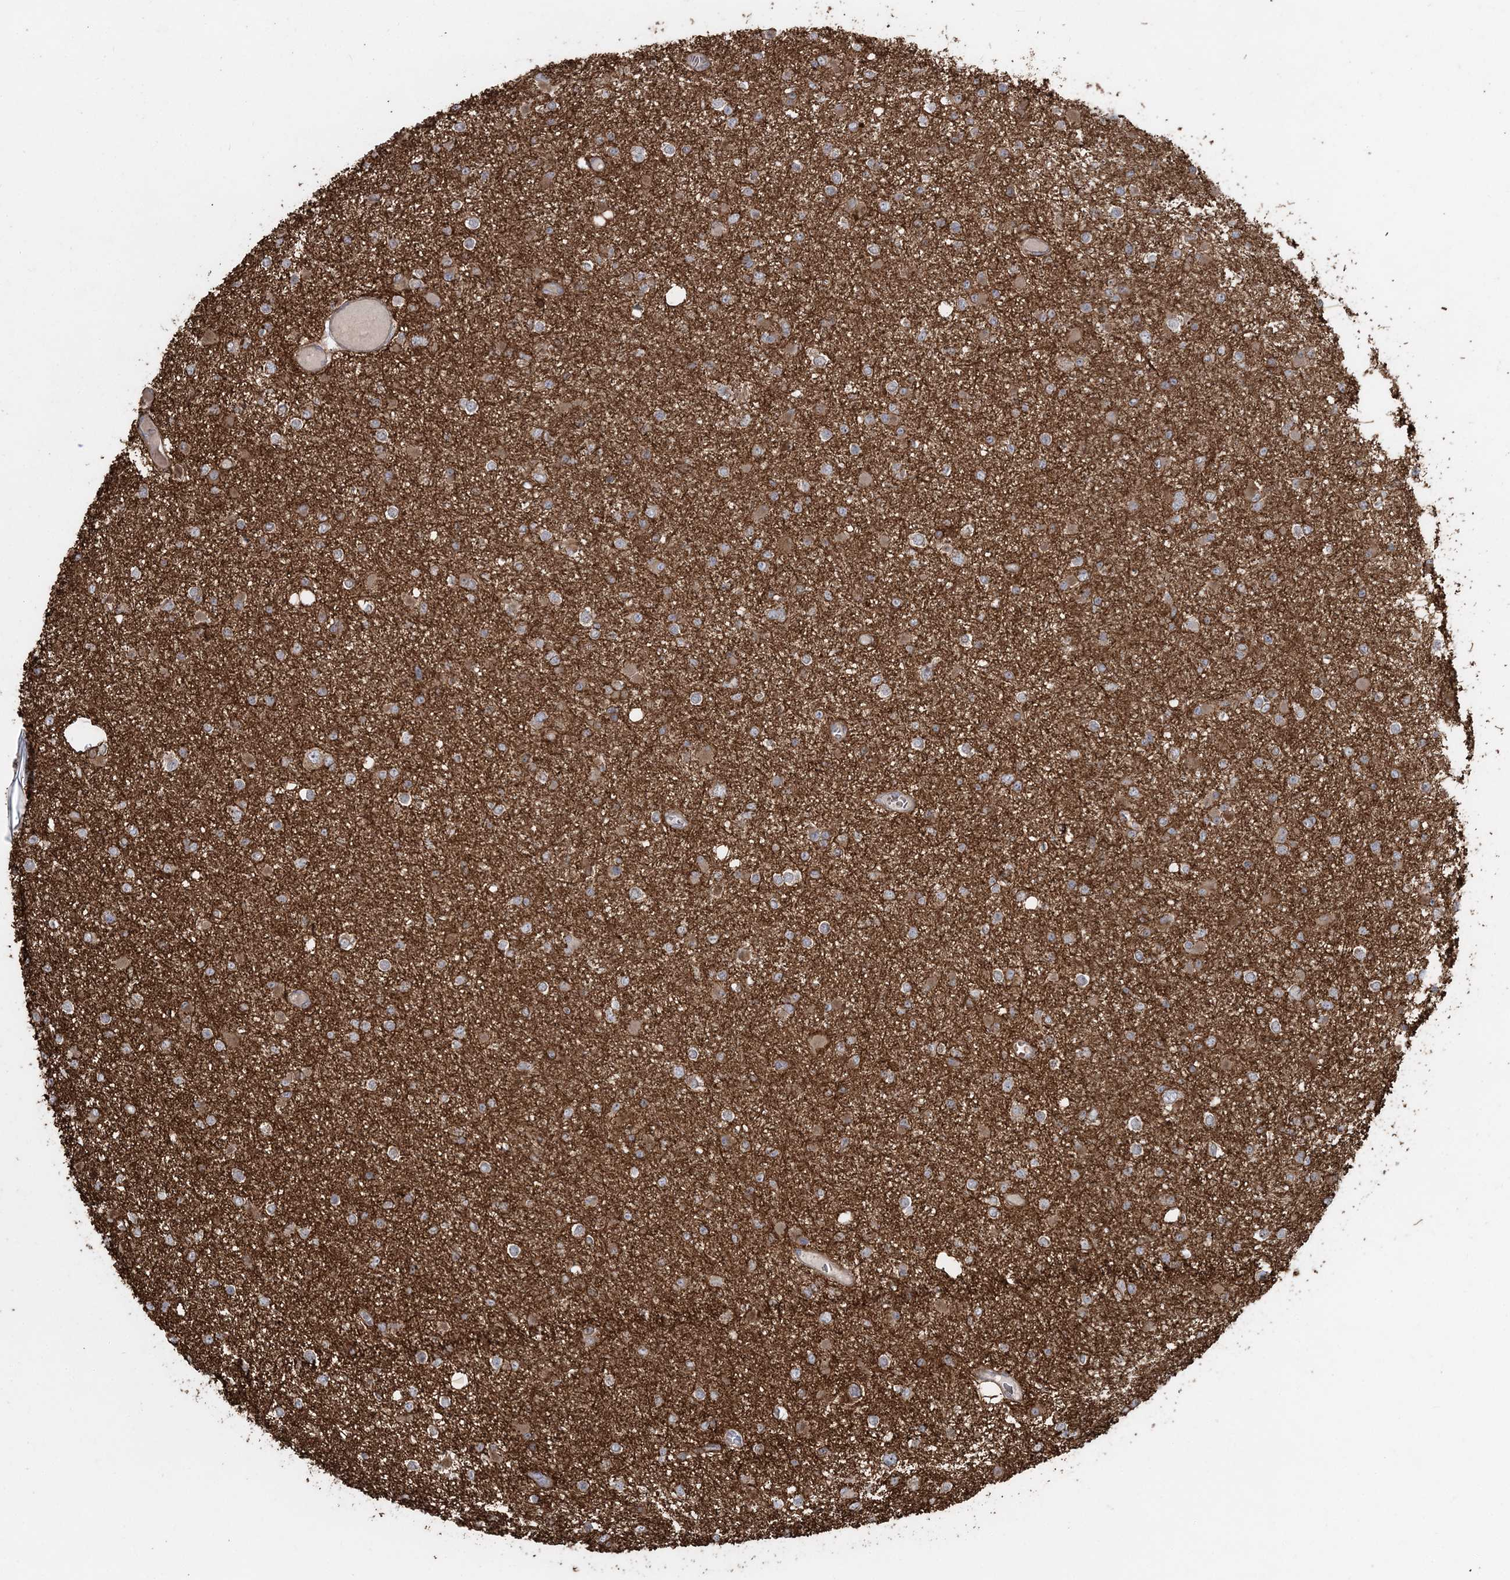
{"staining": {"intensity": "moderate", "quantity": ">75%", "location": "cytoplasmic/membranous"}, "tissue": "glioma", "cell_type": "Tumor cells", "image_type": "cancer", "snomed": [{"axis": "morphology", "description": "Glioma, malignant, Low grade"}, {"axis": "topography", "description": "Brain"}], "caption": "Immunohistochemical staining of human glioma demonstrates medium levels of moderate cytoplasmic/membranous expression in approximately >75% of tumor cells. The staining was performed using DAB, with brown indicating positive protein expression. Nuclei are stained blue with hematoxylin.", "gene": "LRPPRC", "patient": {"sex": "female", "age": 22}}